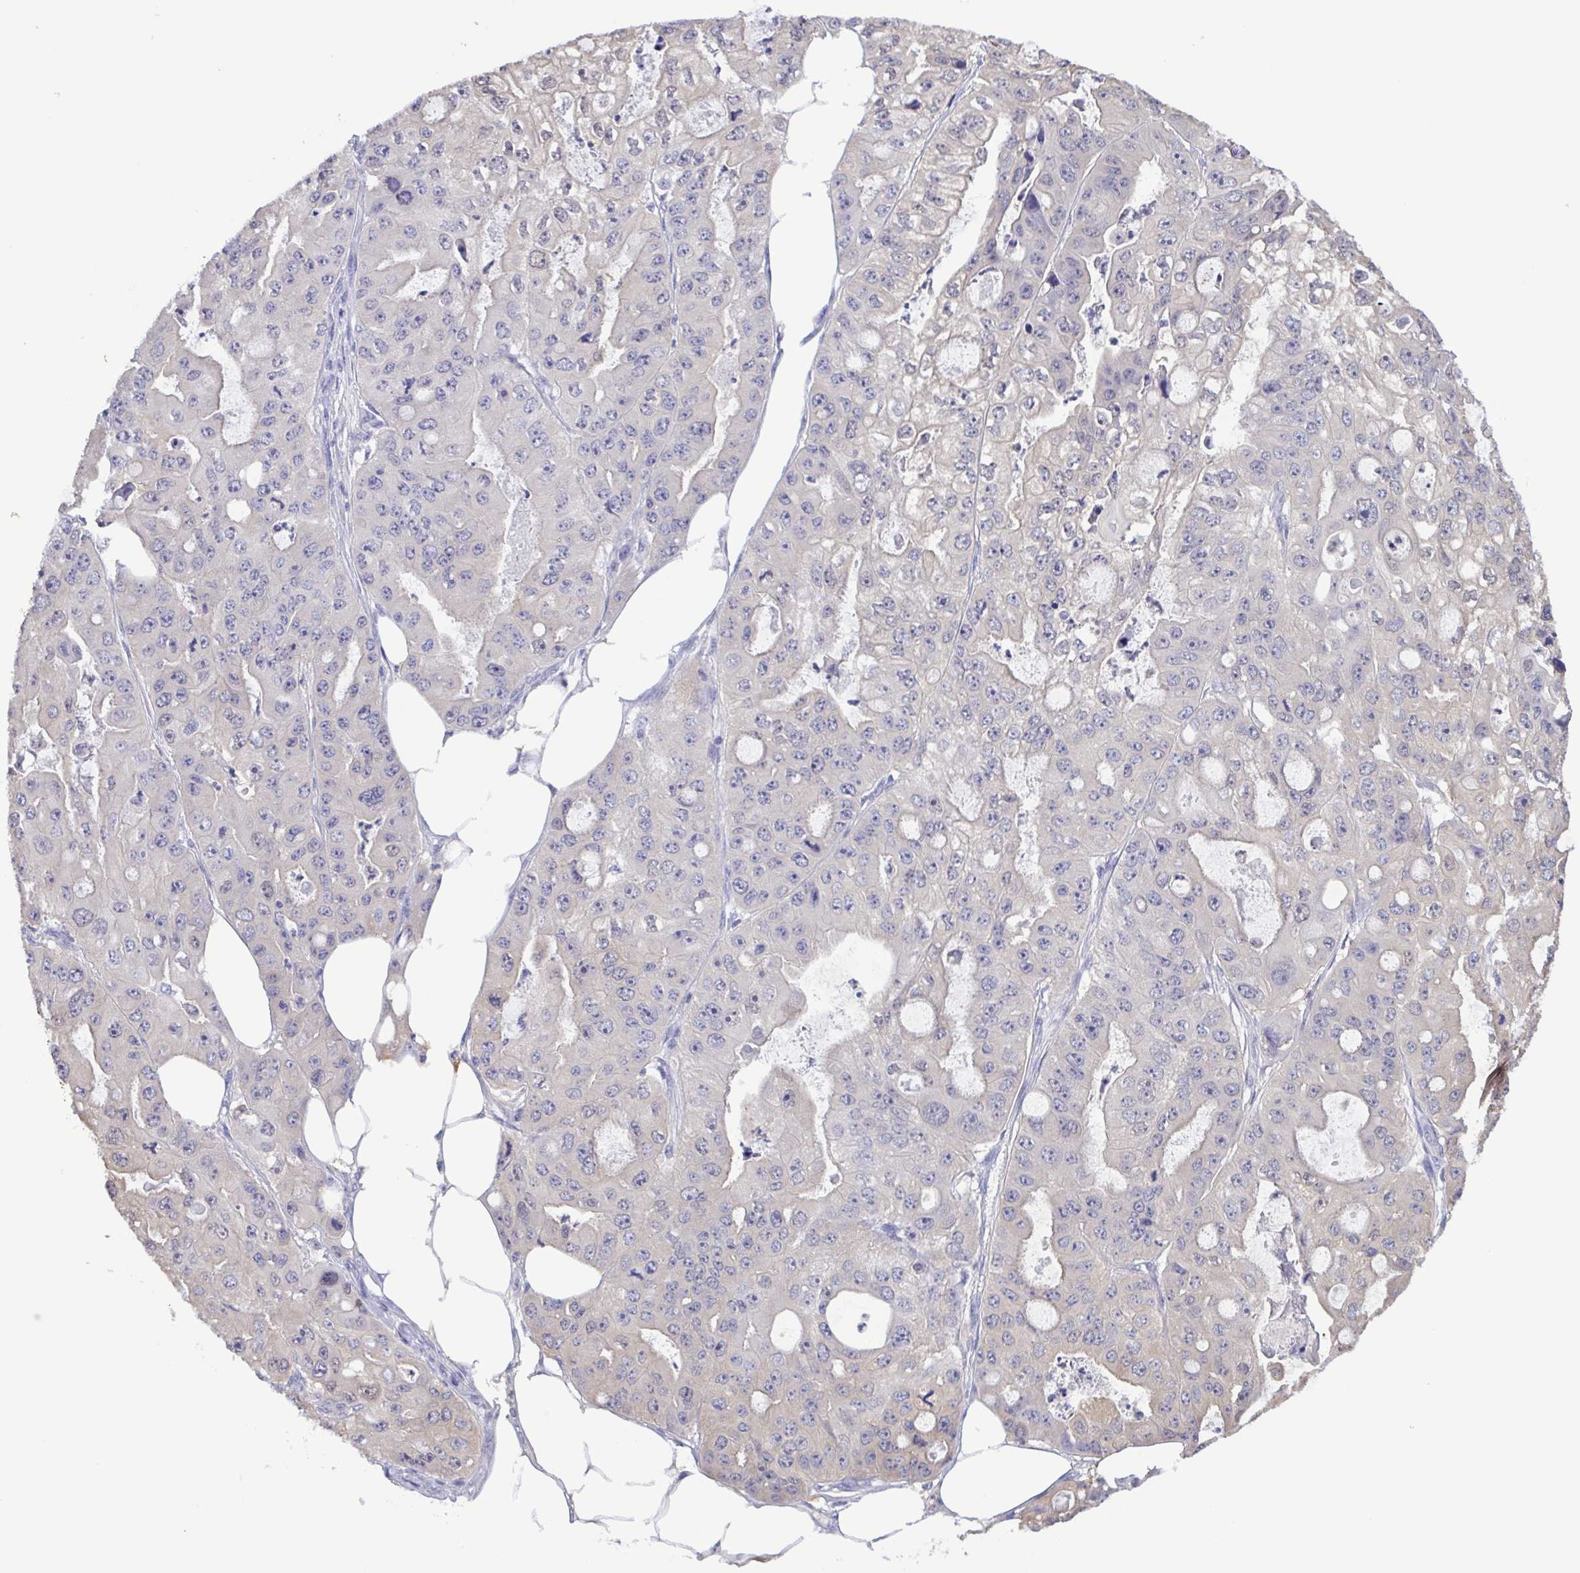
{"staining": {"intensity": "negative", "quantity": "none", "location": "none"}, "tissue": "ovarian cancer", "cell_type": "Tumor cells", "image_type": "cancer", "snomed": [{"axis": "morphology", "description": "Cystadenocarcinoma, serous, NOS"}, {"axis": "topography", "description": "Ovary"}], "caption": "This is an IHC micrograph of human ovarian cancer (serous cystadenocarcinoma). There is no positivity in tumor cells.", "gene": "LDHC", "patient": {"sex": "female", "age": 56}}